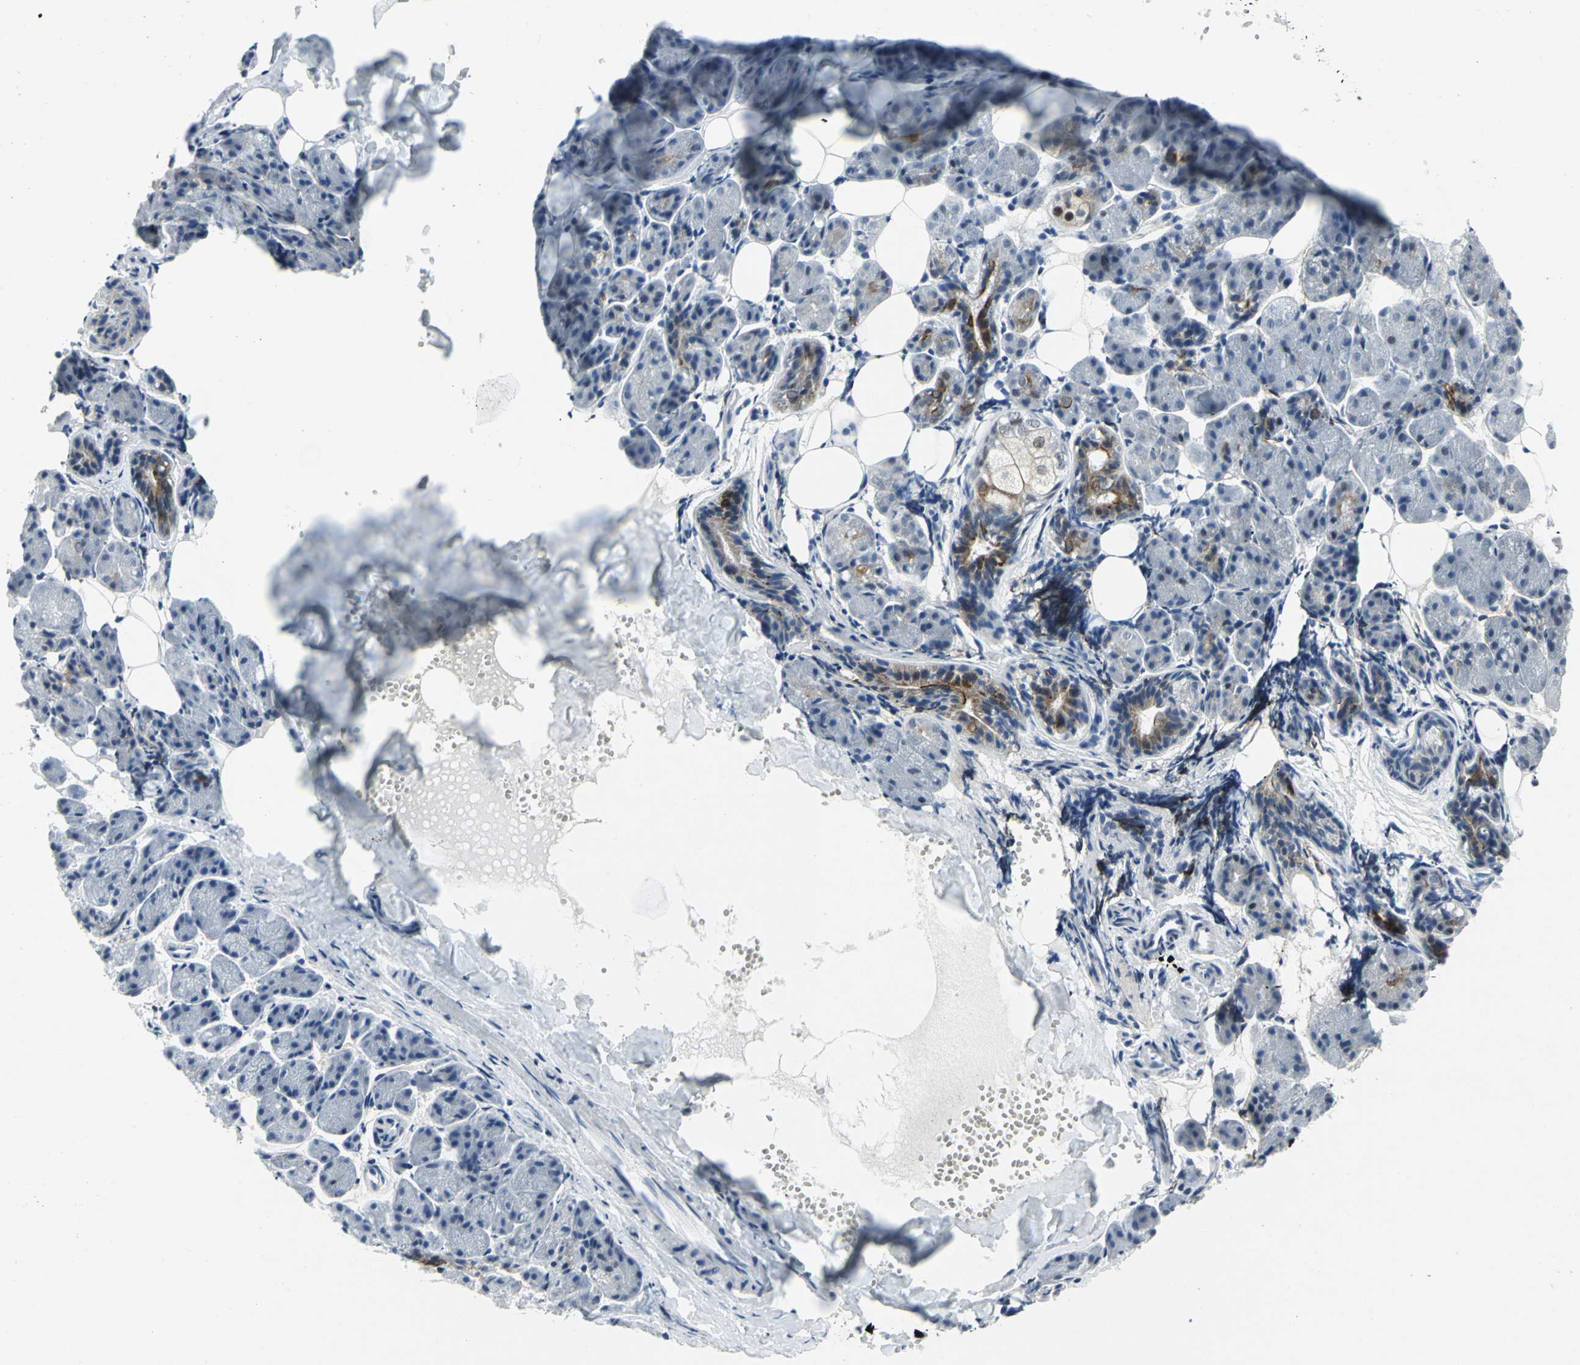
{"staining": {"intensity": "strong", "quantity": "25%-75%", "location": "cytoplasmic/membranous"}, "tissue": "salivary gland", "cell_type": "Glandular cells", "image_type": "normal", "snomed": [{"axis": "morphology", "description": "Normal tissue, NOS"}, {"axis": "morphology", "description": "Adenoma, NOS"}, {"axis": "topography", "description": "Salivary gland"}], "caption": "This photomicrograph reveals immunohistochemistry (IHC) staining of benign salivary gland, with high strong cytoplasmic/membranous positivity in approximately 25%-75% of glandular cells.", "gene": "RPA1", "patient": {"sex": "female", "age": 32}}